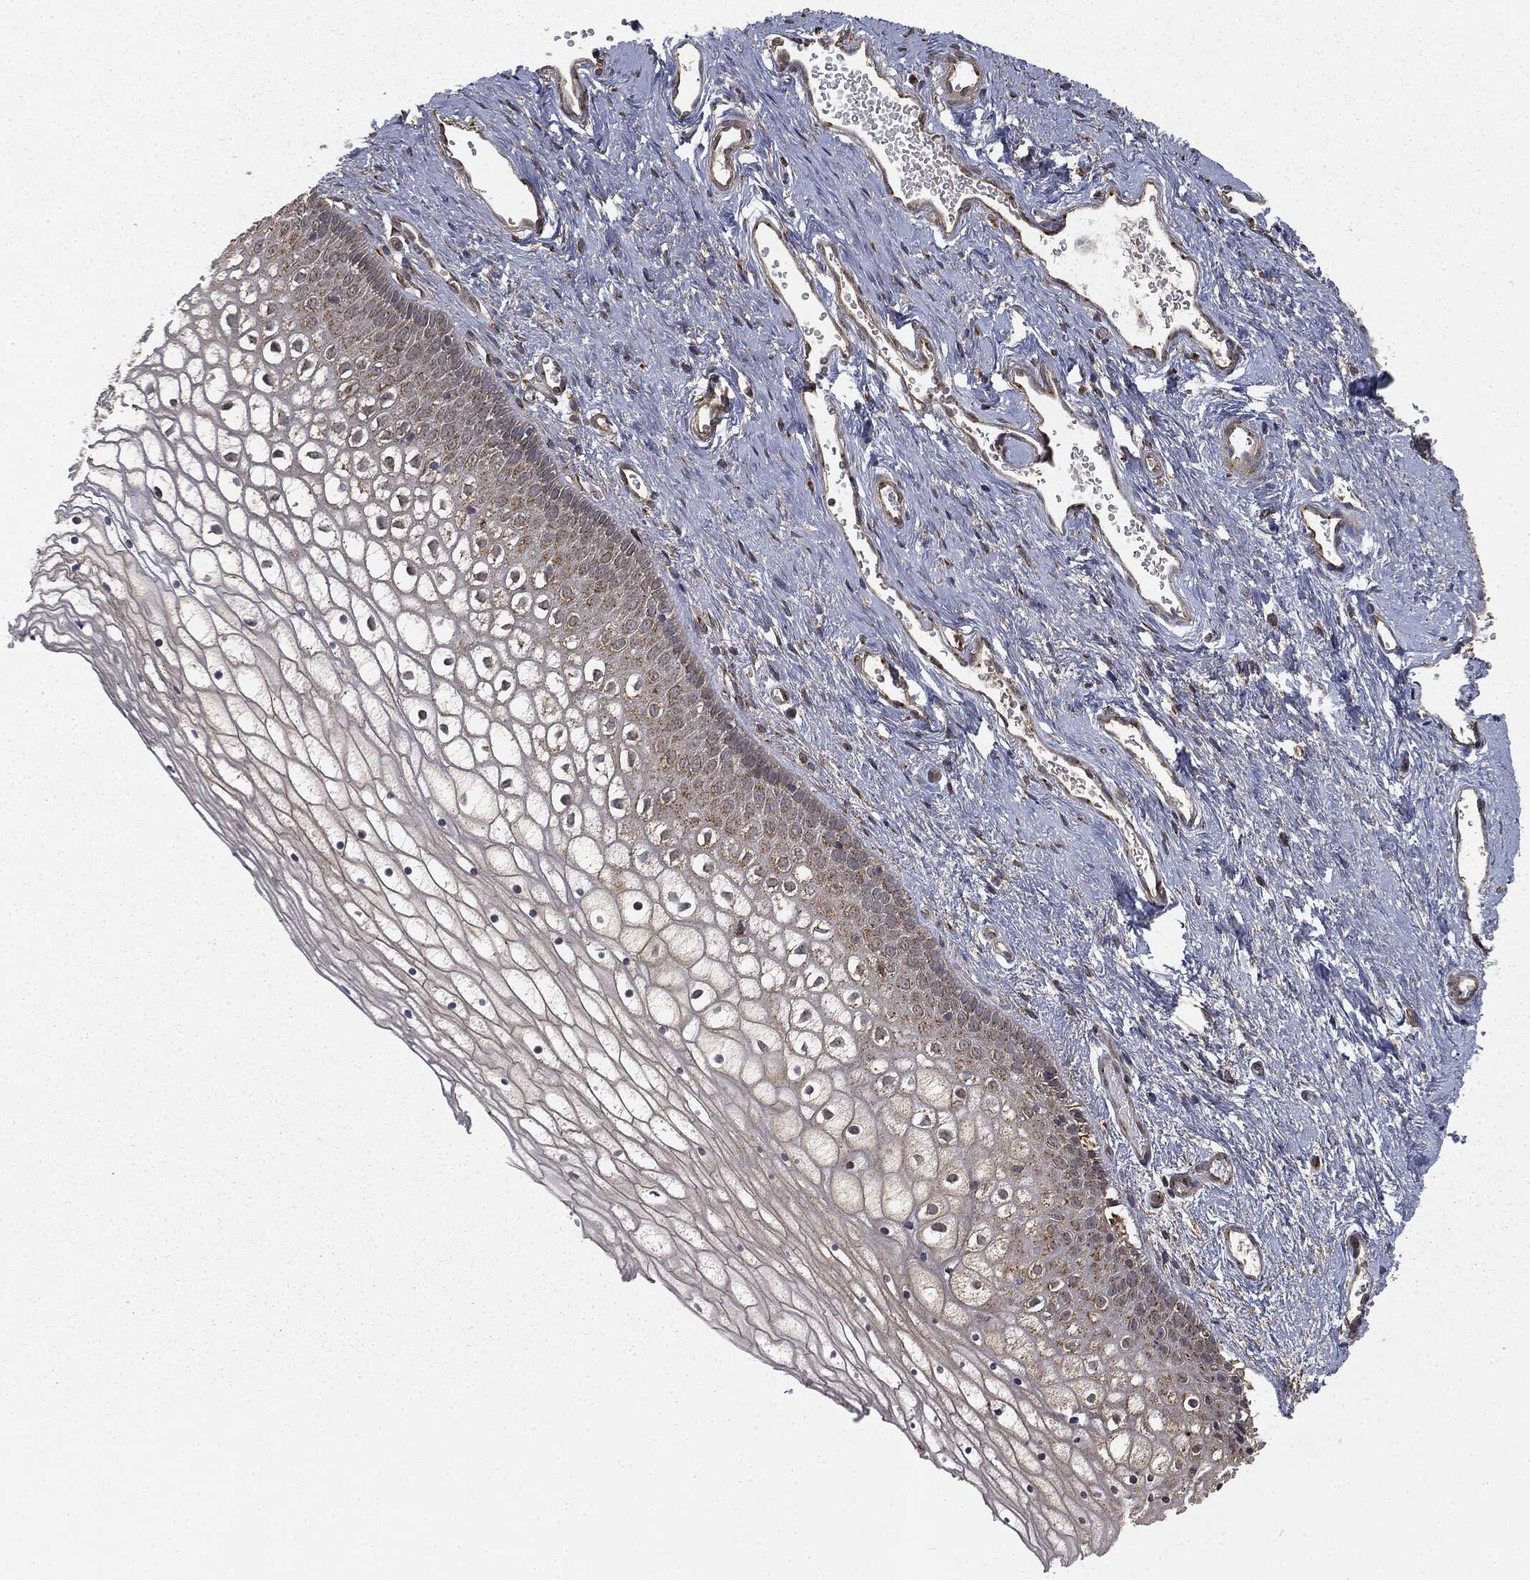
{"staining": {"intensity": "weak", "quantity": ">75%", "location": "cytoplasmic/membranous"}, "tissue": "vagina", "cell_type": "Squamous epithelial cells", "image_type": "normal", "snomed": [{"axis": "morphology", "description": "Normal tissue, NOS"}, {"axis": "topography", "description": "Vagina"}], "caption": "Immunohistochemistry of normal human vagina displays low levels of weak cytoplasmic/membranous expression in approximately >75% of squamous epithelial cells.", "gene": "MIER2", "patient": {"sex": "female", "age": 32}}